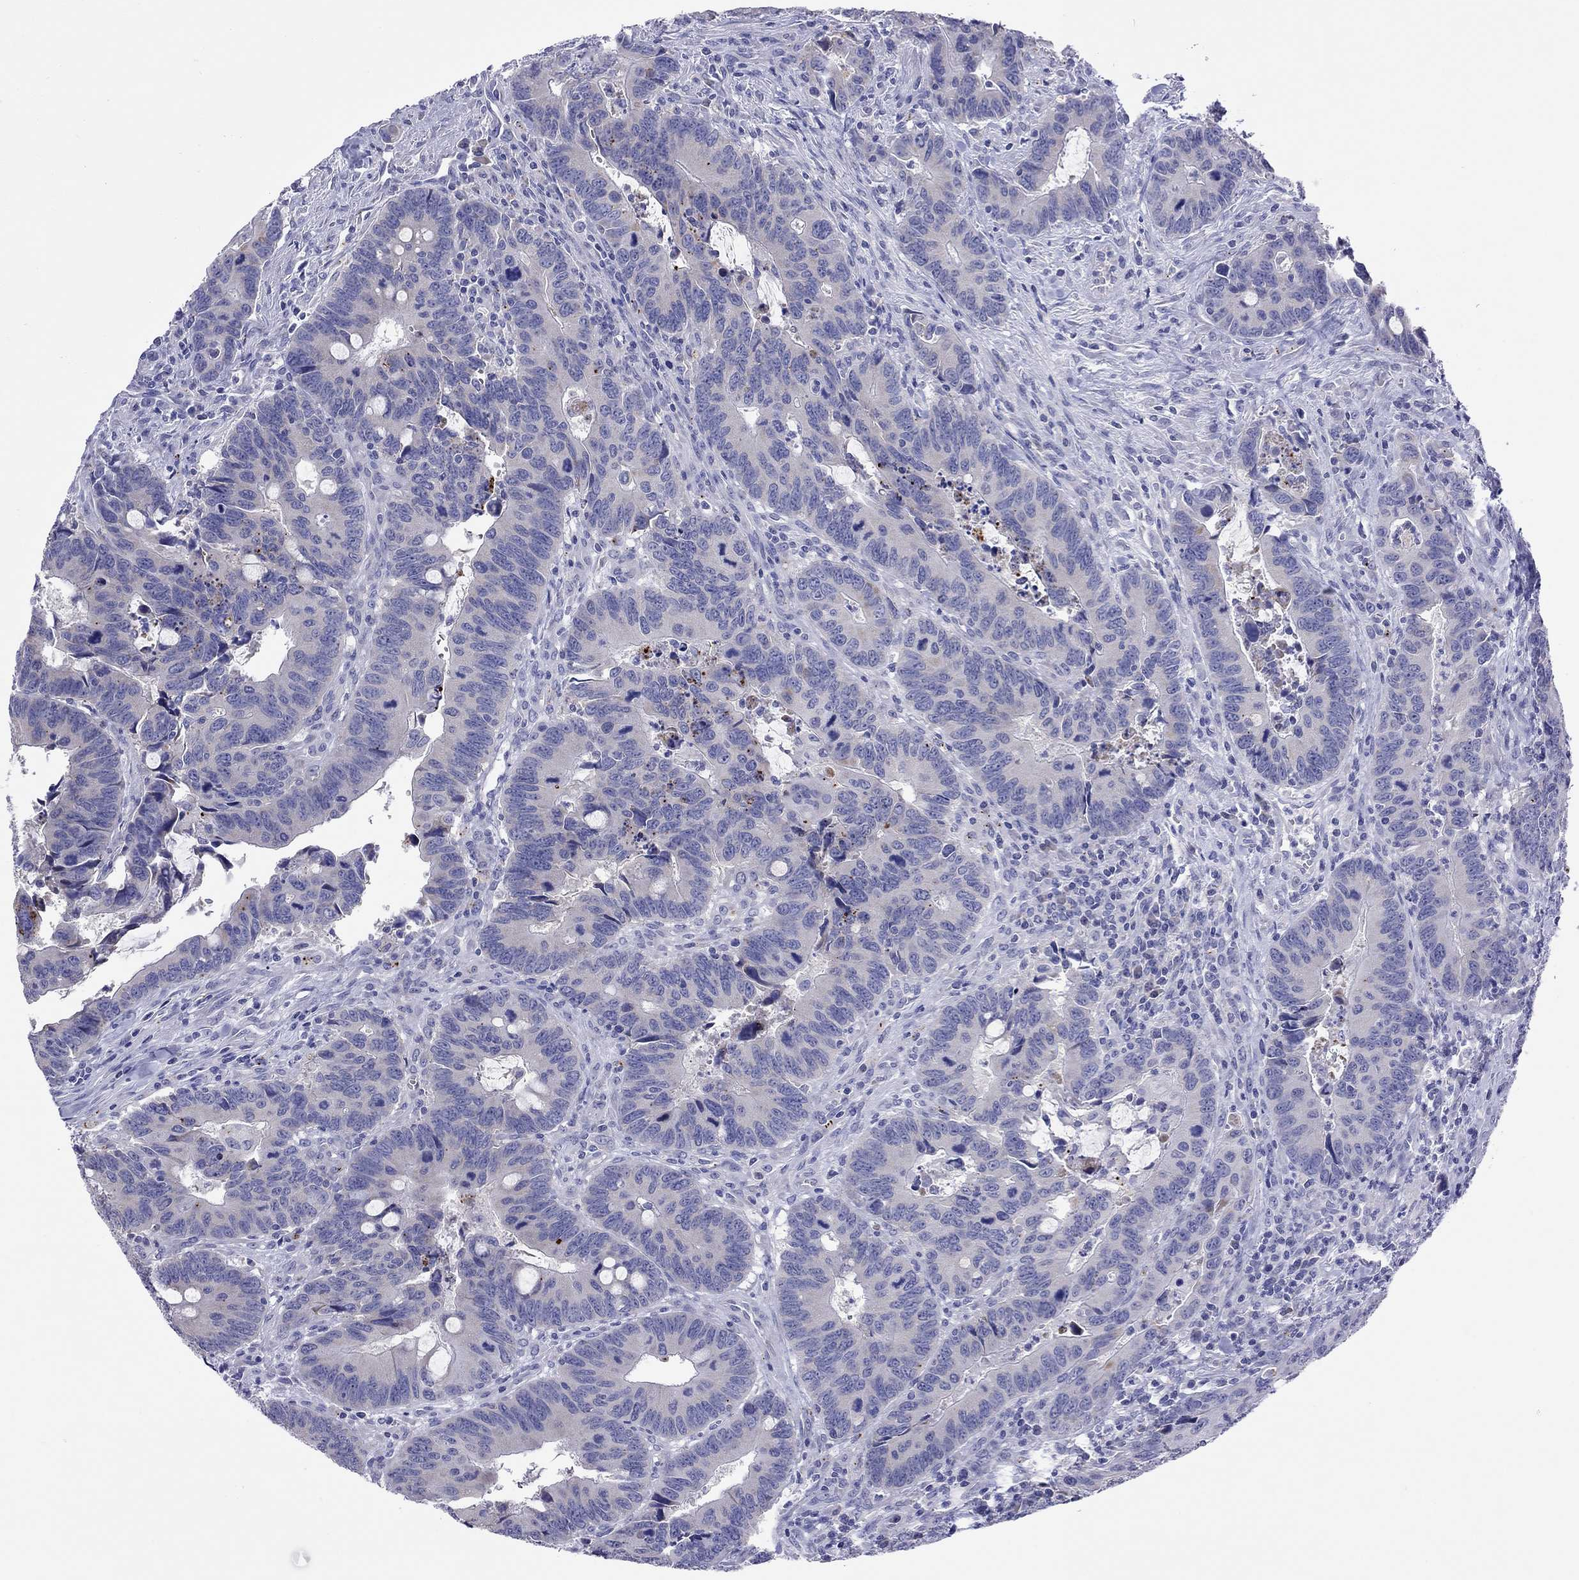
{"staining": {"intensity": "weak", "quantity": "<25%", "location": "cytoplasmic/membranous"}, "tissue": "colorectal cancer", "cell_type": "Tumor cells", "image_type": "cancer", "snomed": [{"axis": "morphology", "description": "Adenocarcinoma, NOS"}, {"axis": "topography", "description": "Rectum"}], "caption": "This is an IHC micrograph of human adenocarcinoma (colorectal). There is no staining in tumor cells.", "gene": "COL9A1", "patient": {"sex": "male", "age": 67}}